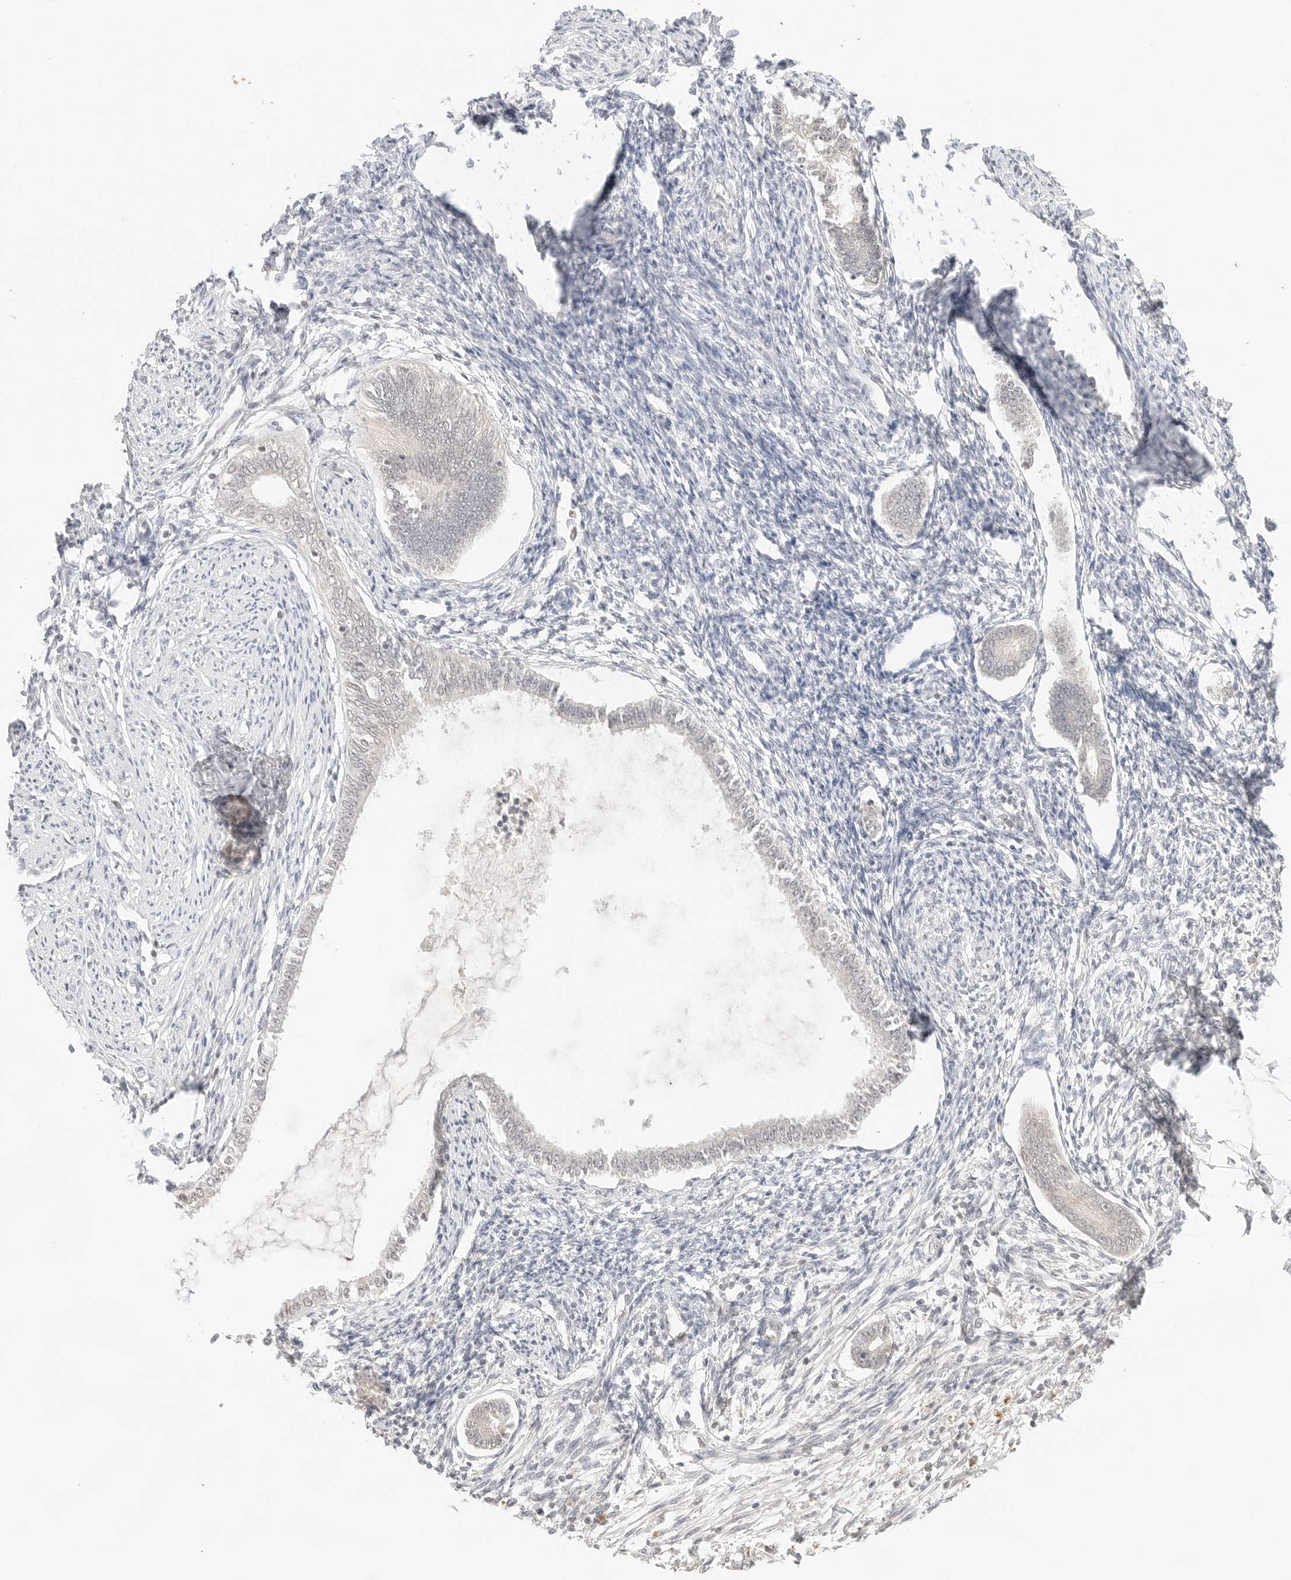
{"staining": {"intensity": "negative", "quantity": "none", "location": "none"}, "tissue": "endometrium", "cell_type": "Cells in endometrial stroma", "image_type": "normal", "snomed": [{"axis": "morphology", "description": "Normal tissue, NOS"}, {"axis": "topography", "description": "Endometrium"}], "caption": "Histopathology image shows no significant protein expression in cells in endometrial stroma of benign endometrium. (Stains: DAB (3,3'-diaminobenzidine) immunohistochemistry with hematoxylin counter stain, Microscopy: brightfield microscopy at high magnification).", "gene": "RPS6KL1", "patient": {"sex": "female", "age": 56}}